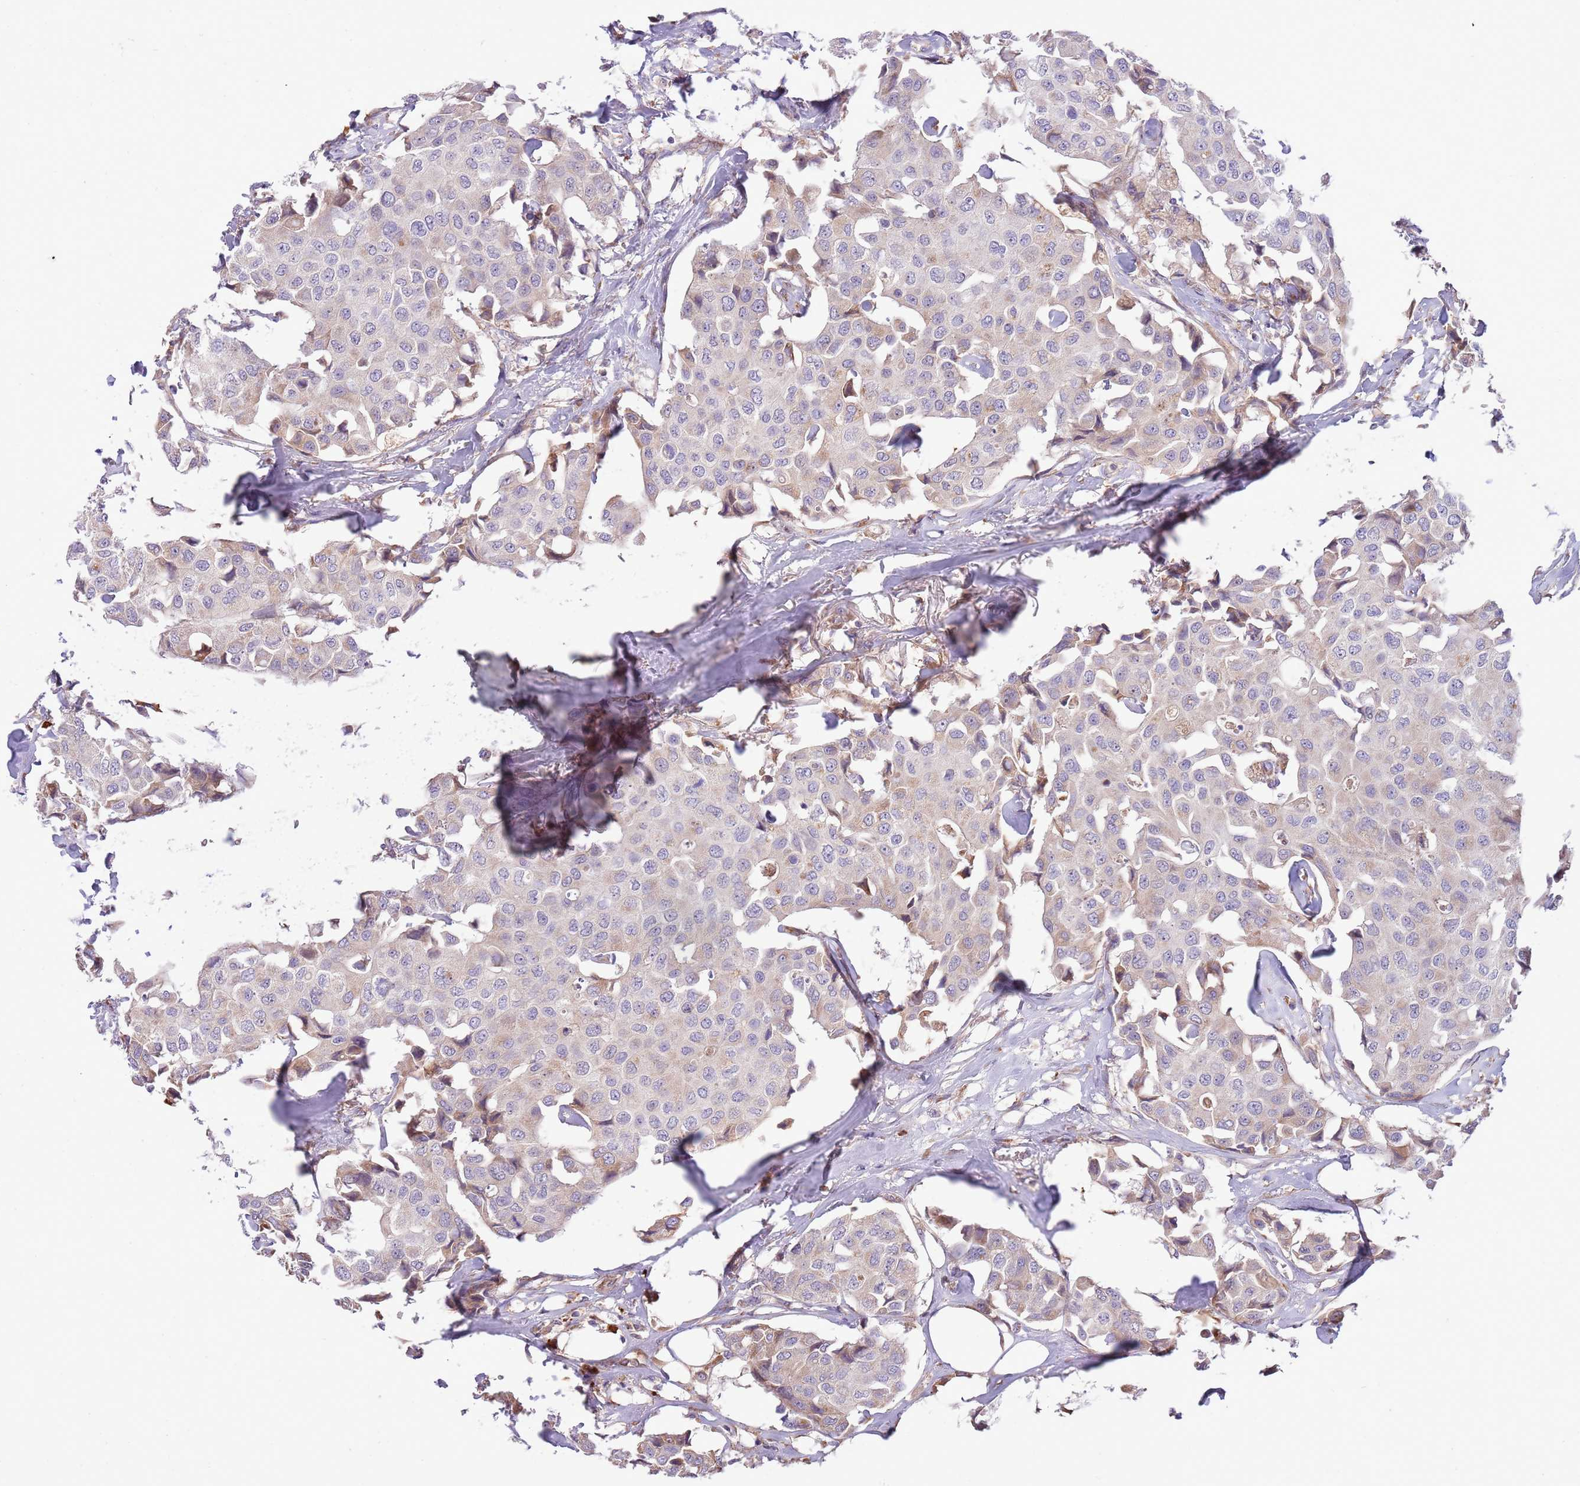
{"staining": {"intensity": "weak", "quantity": "<25%", "location": "cytoplasmic/membranous"}, "tissue": "breast cancer", "cell_type": "Tumor cells", "image_type": "cancer", "snomed": [{"axis": "morphology", "description": "Duct carcinoma"}, {"axis": "topography", "description": "Breast"}], "caption": "Image shows no protein expression in tumor cells of invasive ductal carcinoma (breast) tissue.", "gene": "DAND5", "patient": {"sex": "female", "age": 80}}